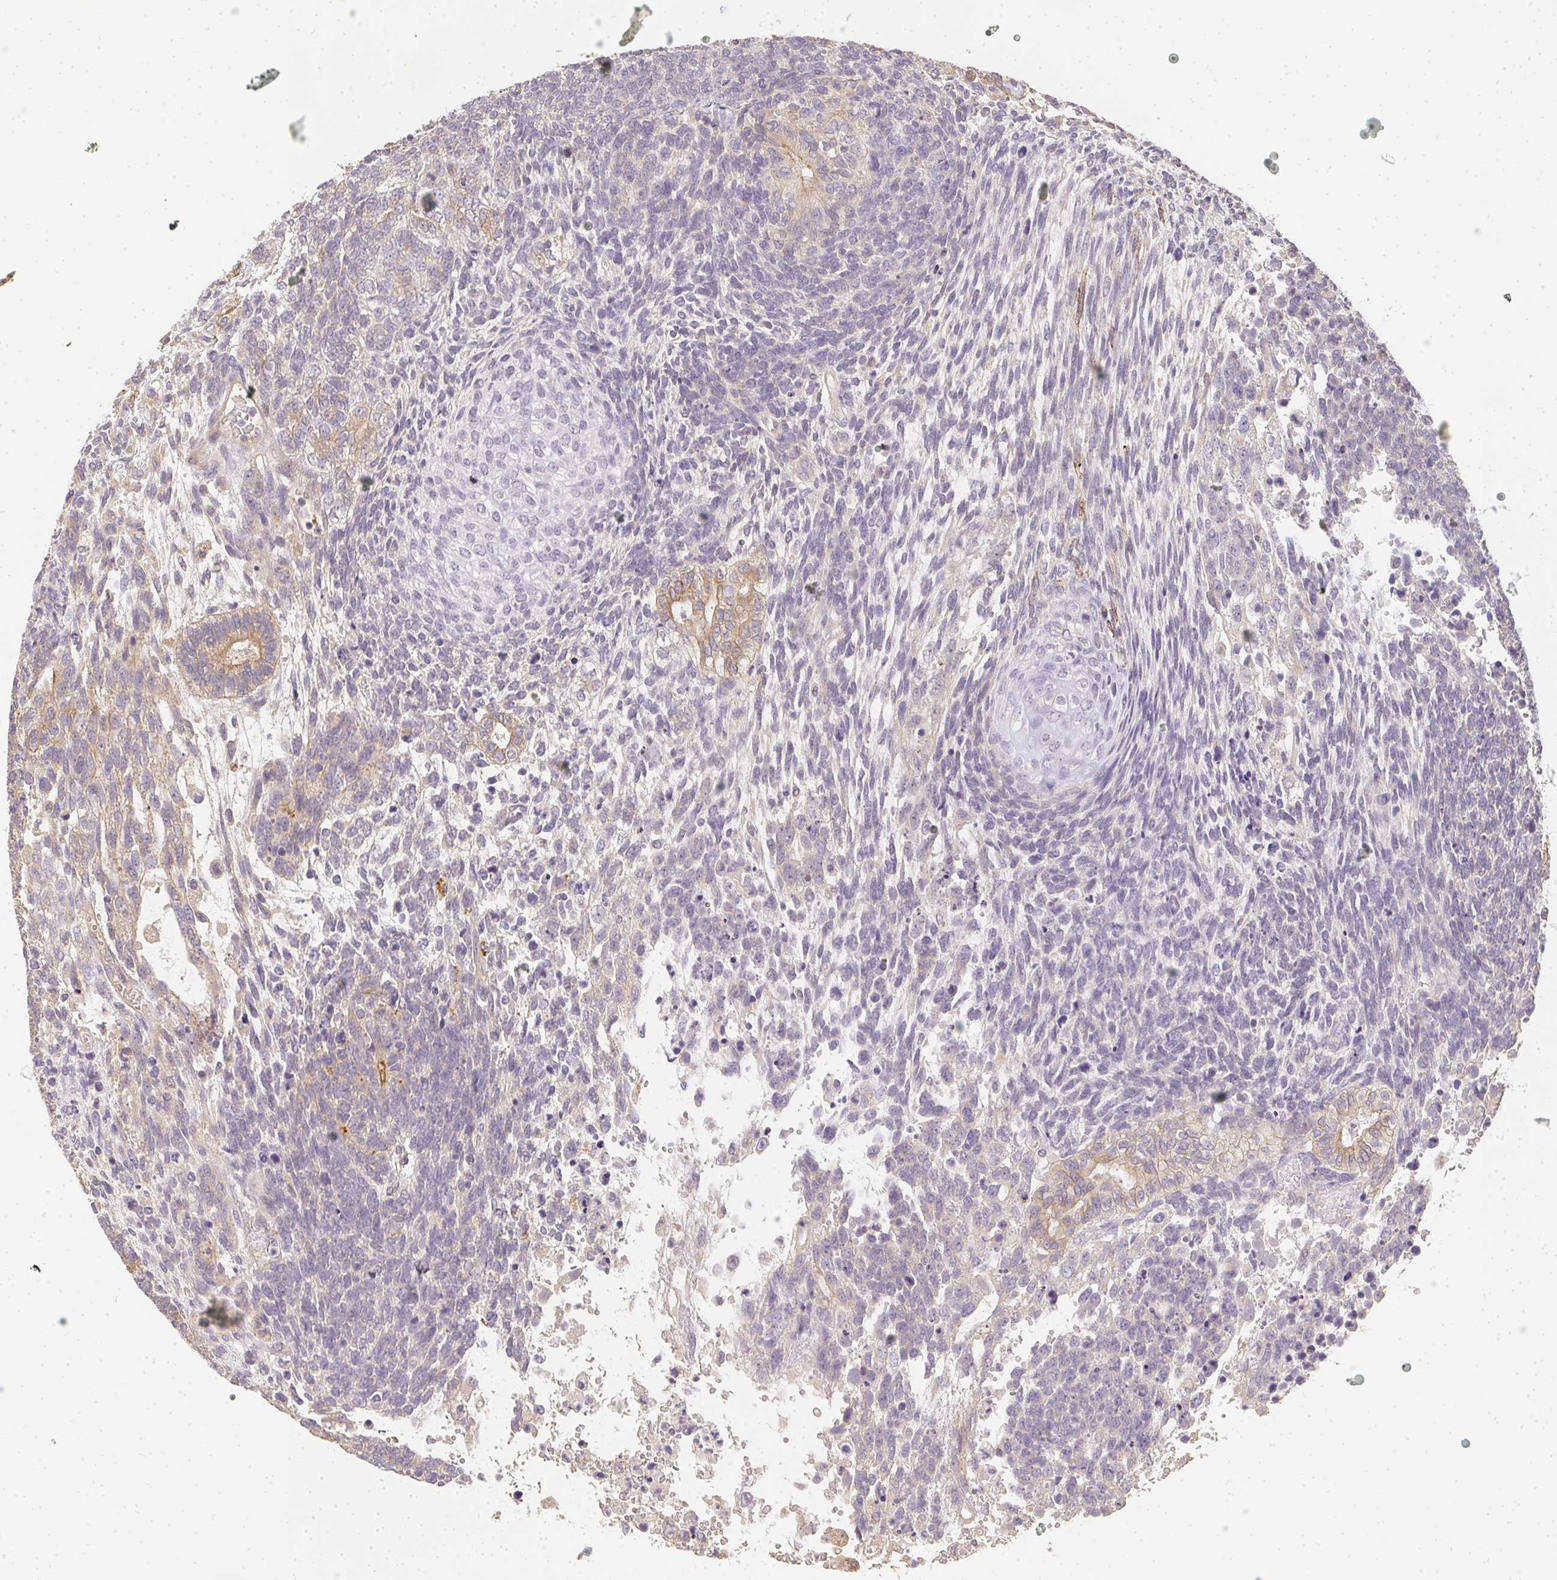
{"staining": {"intensity": "moderate", "quantity": "<25%", "location": "cytoplasmic/membranous"}, "tissue": "testis cancer", "cell_type": "Tumor cells", "image_type": "cancer", "snomed": [{"axis": "morphology", "description": "Carcinoma, Embryonal, NOS"}, {"axis": "topography", "description": "Testis"}], "caption": "Testis embryonal carcinoma stained with a brown dye exhibits moderate cytoplasmic/membranous positive staining in approximately <25% of tumor cells.", "gene": "SLC35B3", "patient": {"sex": "male", "age": 23}}